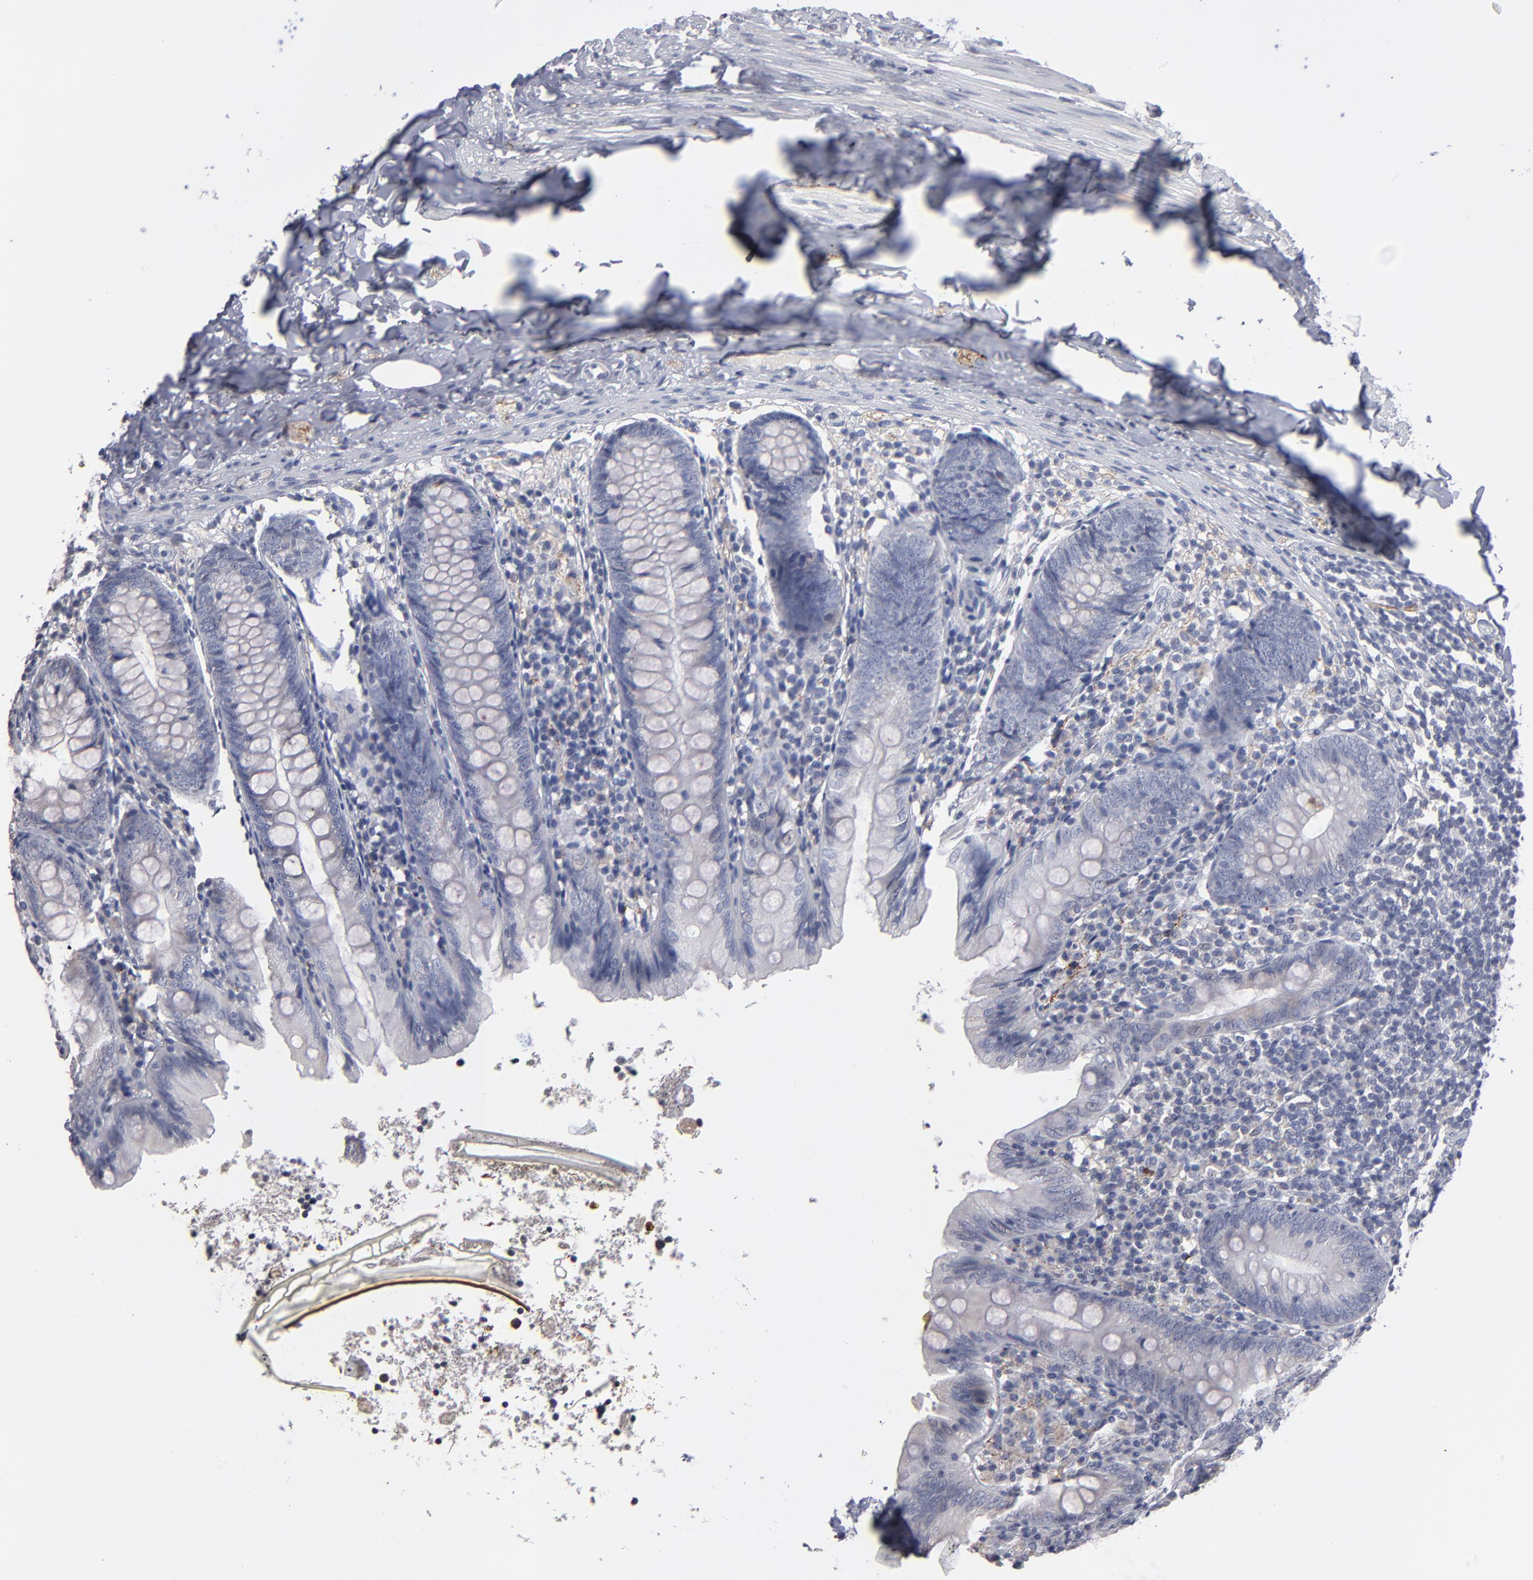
{"staining": {"intensity": "negative", "quantity": "none", "location": "none"}, "tissue": "appendix", "cell_type": "Glandular cells", "image_type": "normal", "snomed": [{"axis": "morphology", "description": "Normal tissue, NOS"}, {"axis": "topography", "description": "Appendix"}], "caption": "This is a photomicrograph of immunohistochemistry staining of normal appendix, which shows no staining in glandular cells. (Immunohistochemistry (ihc), brightfield microscopy, high magnification).", "gene": "RPH3A", "patient": {"sex": "male", "age": 7}}